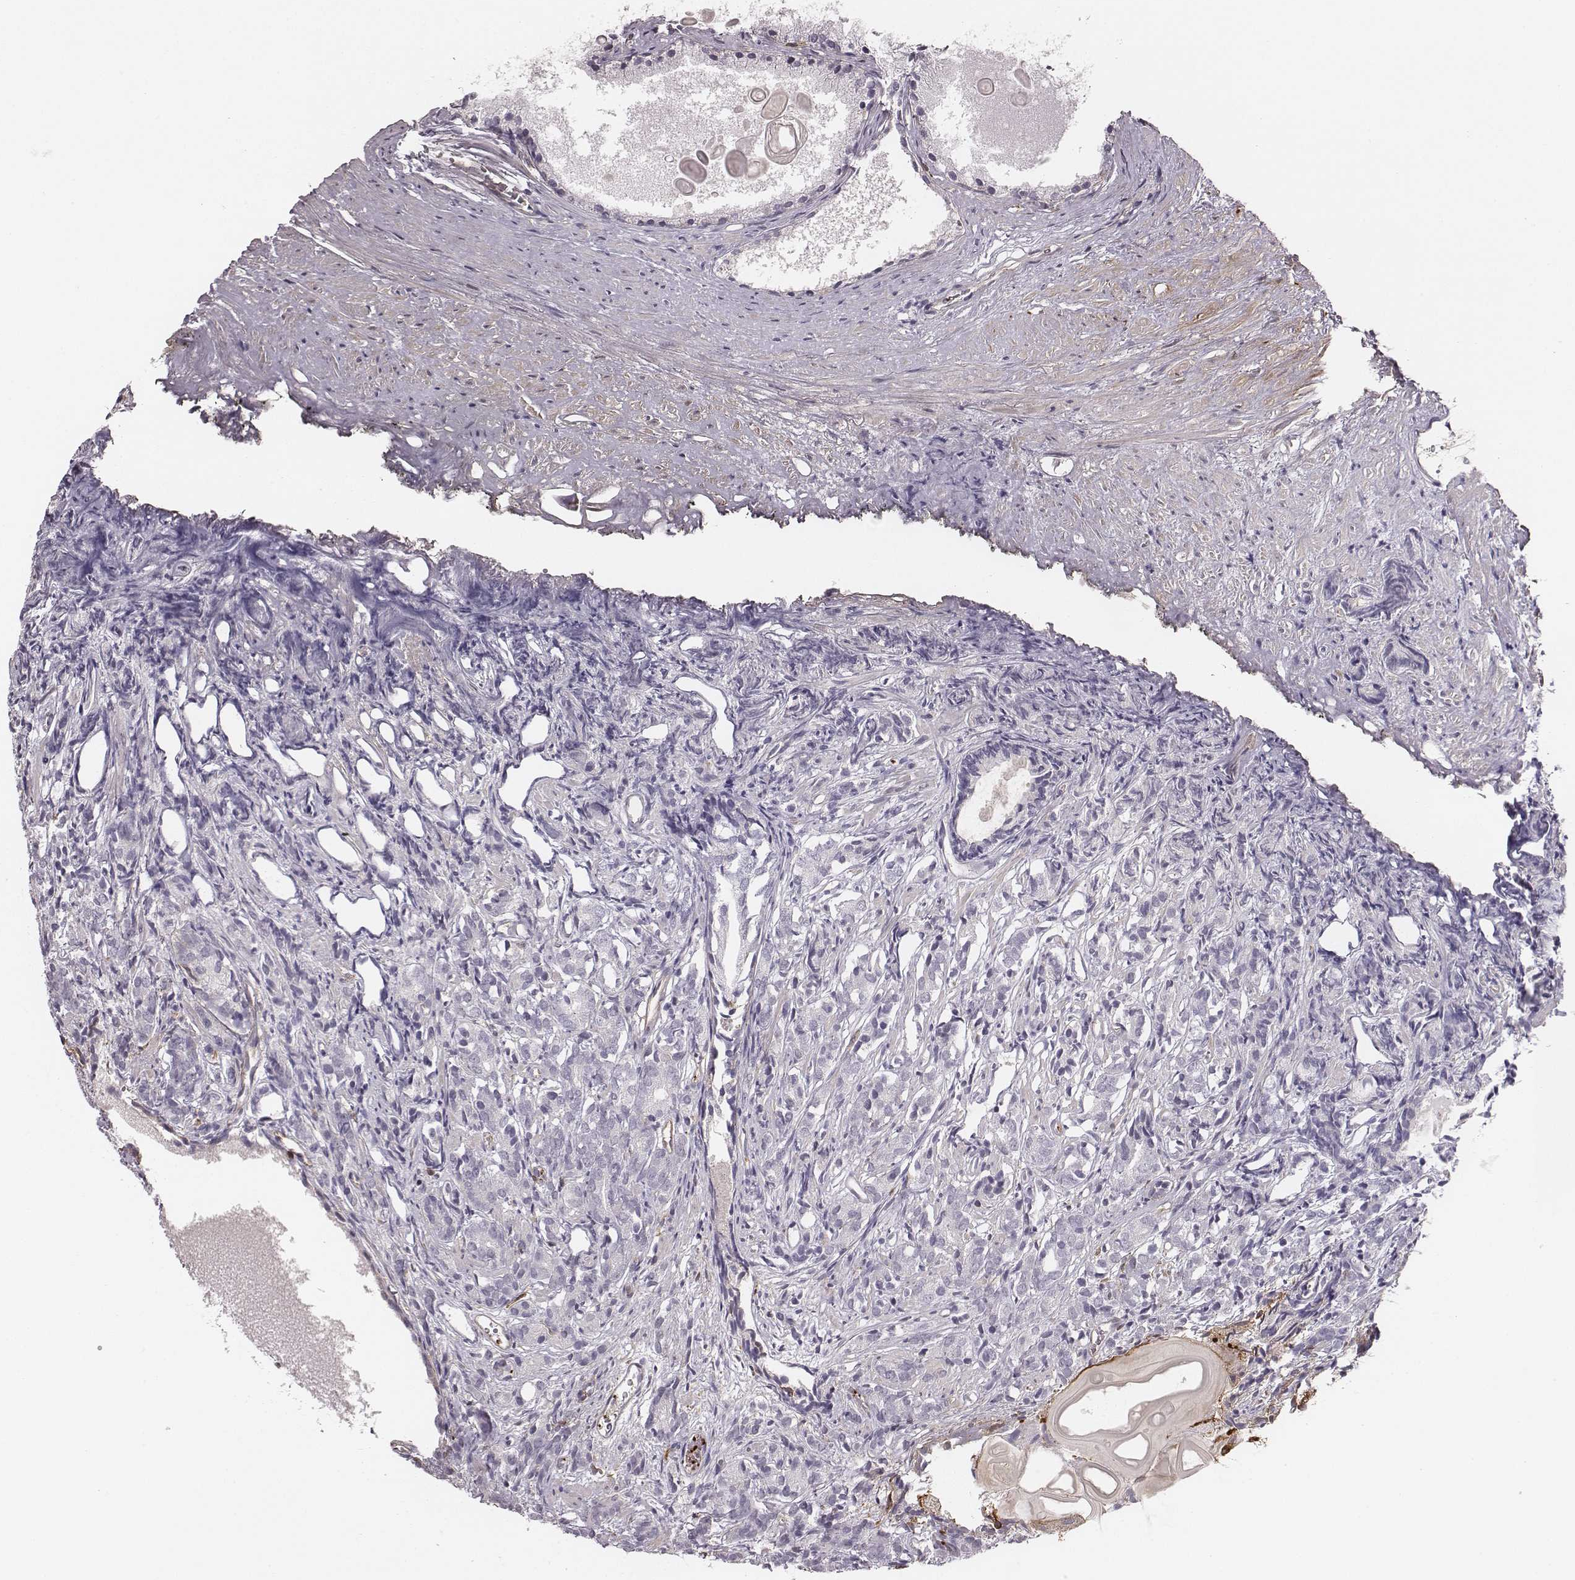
{"staining": {"intensity": "negative", "quantity": "none", "location": "none"}, "tissue": "prostate cancer", "cell_type": "Tumor cells", "image_type": "cancer", "snomed": [{"axis": "morphology", "description": "Adenocarcinoma, High grade"}, {"axis": "topography", "description": "Prostate"}], "caption": "This is an immunohistochemistry micrograph of prostate high-grade adenocarcinoma. There is no positivity in tumor cells.", "gene": "ZYX", "patient": {"sex": "male", "age": 84}}